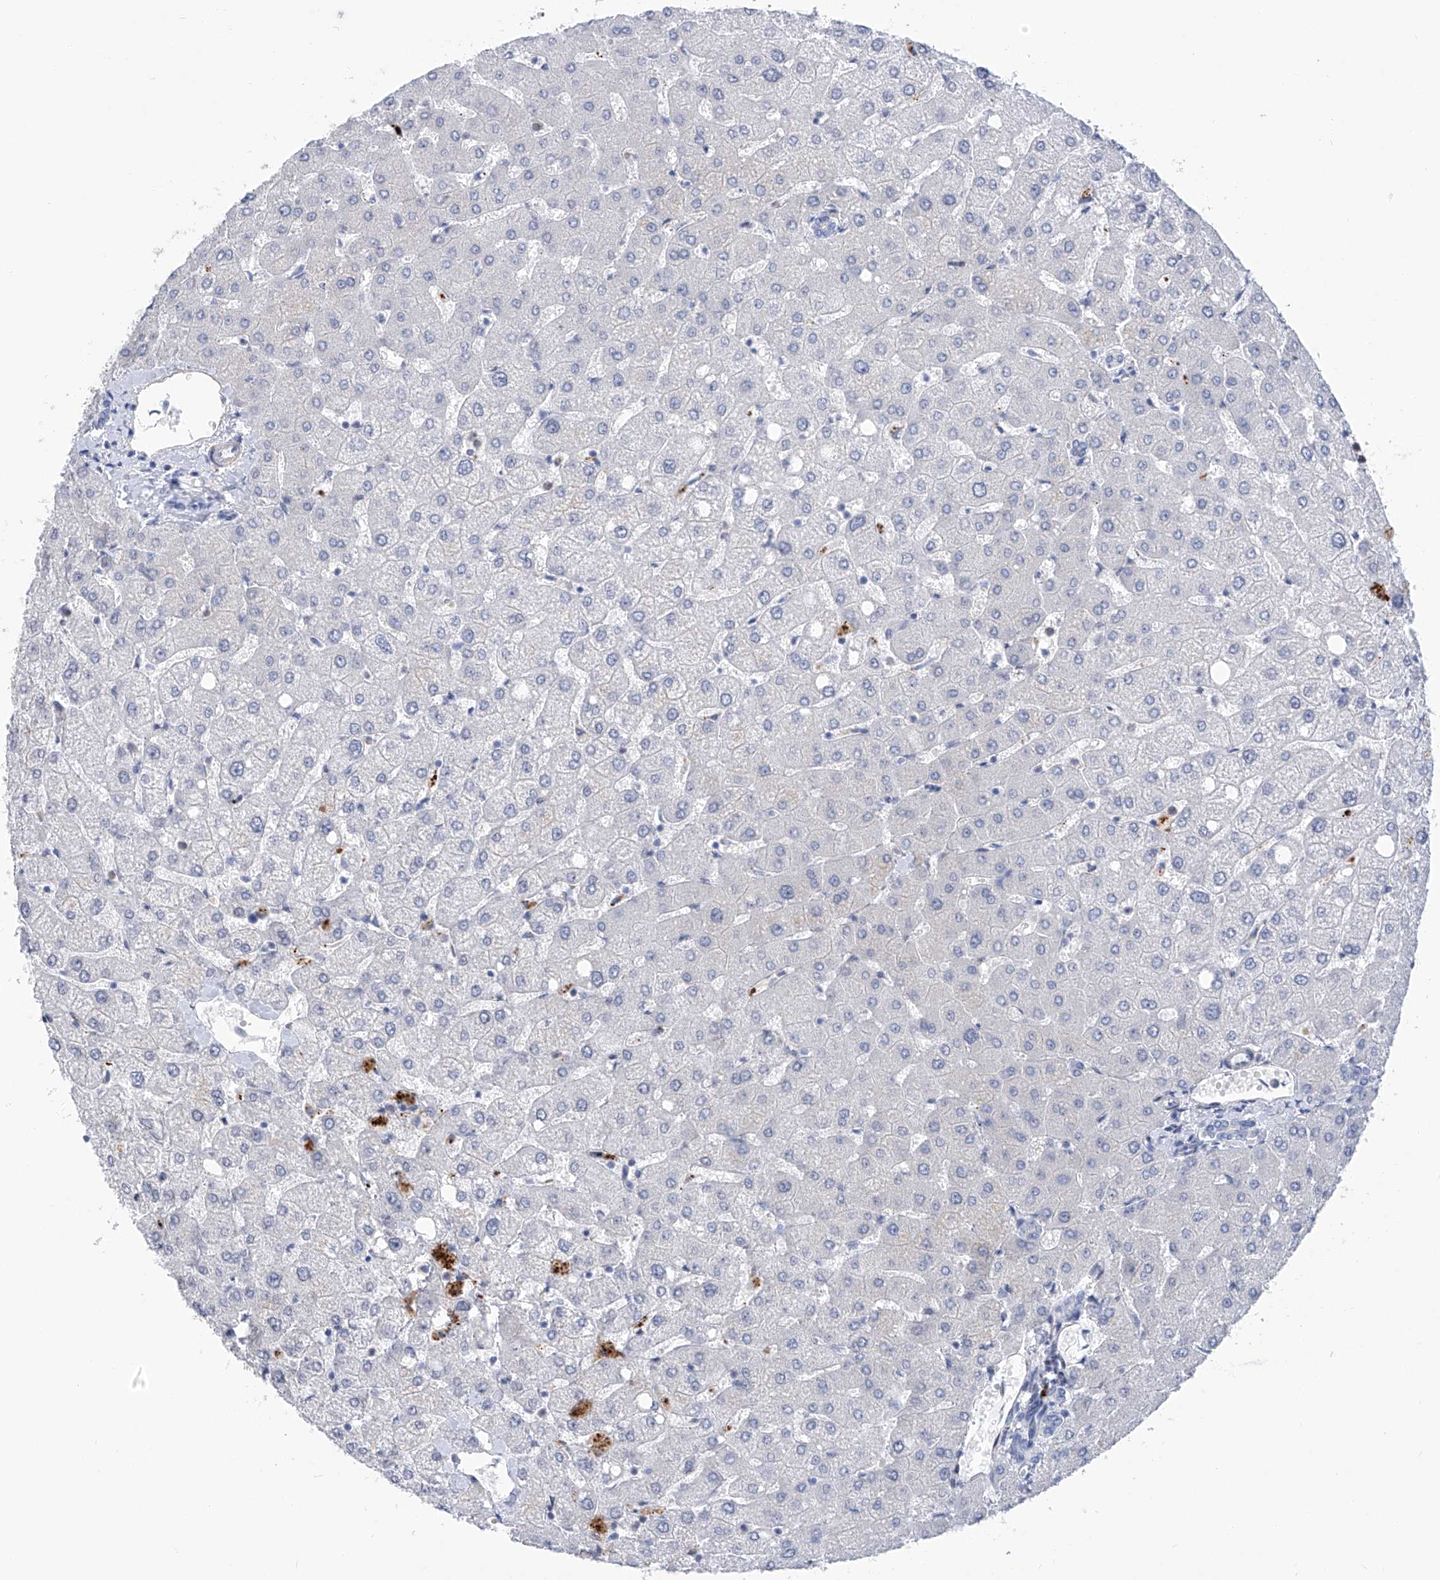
{"staining": {"intensity": "negative", "quantity": "none", "location": "none"}, "tissue": "liver", "cell_type": "Cholangiocytes", "image_type": "normal", "snomed": [{"axis": "morphology", "description": "Normal tissue, NOS"}, {"axis": "topography", "description": "Liver"}], "caption": "DAB immunohistochemical staining of unremarkable human liver exhibits no significant positivity in cholangiocytes.", "gene": "PHF20", "patient": {"sex": "female", "age": 54}}